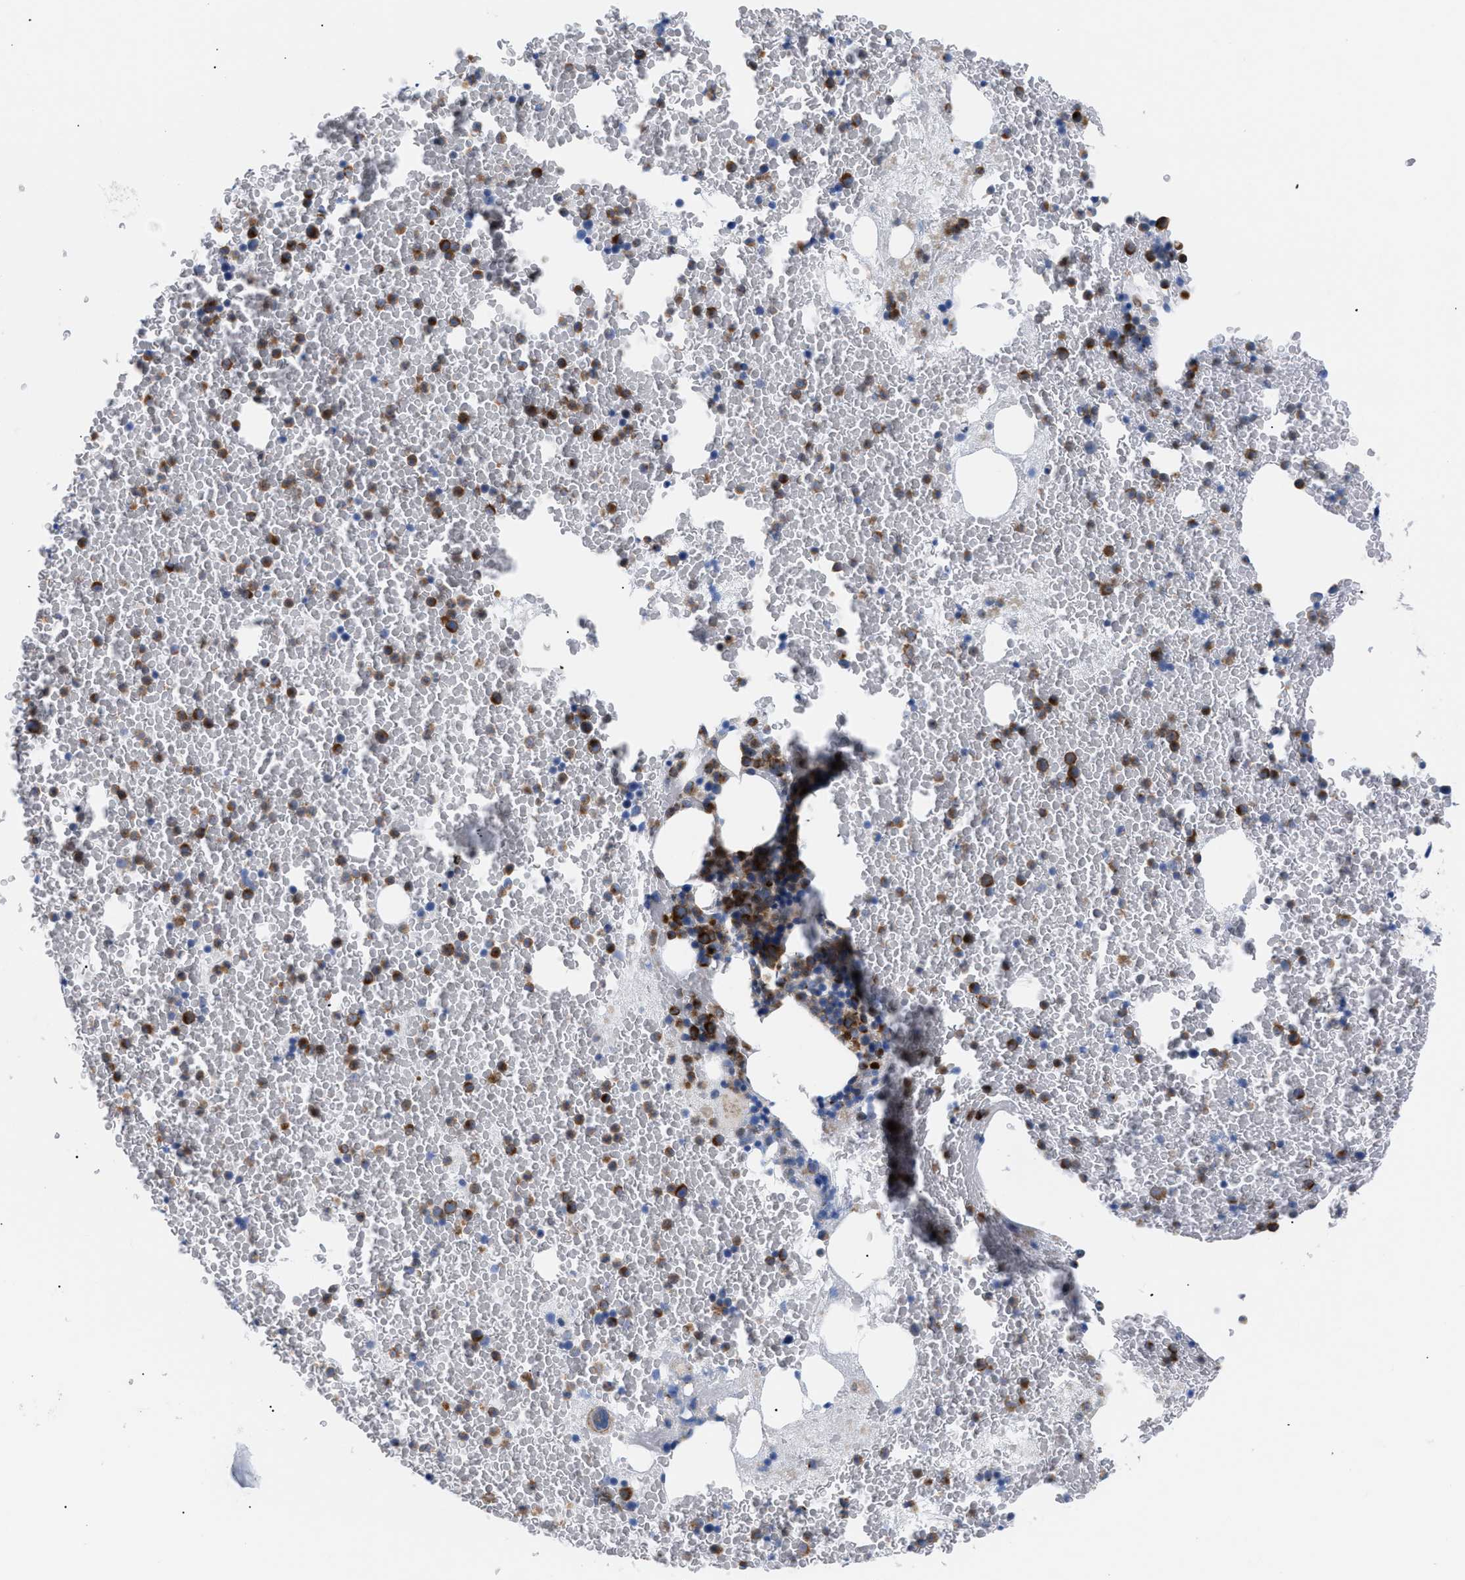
{"staining": {"intensity": "strong", "quantity": "<25%", "location": "cytoplasmic/membranous"}, "tissue": "bone marrow", "cell_type": "Hematopoietic cells", "image_type": "normal", "snomed": [{"axis": "morphology", "description": "Normal tissue, NOS"}, {"axis": "morphology", "description": "Inflammation, NOS"}, {"axis": "topography", "description": "Bone marrow"}], "caption": "Protein expression analysis of unremarkable bone marrow shows strong cytoplasmic/membranous positivity in about <25% of hematopoietic cells.", "gene": "TMEM17", "patient": {"sex": "male", "age": 63}}